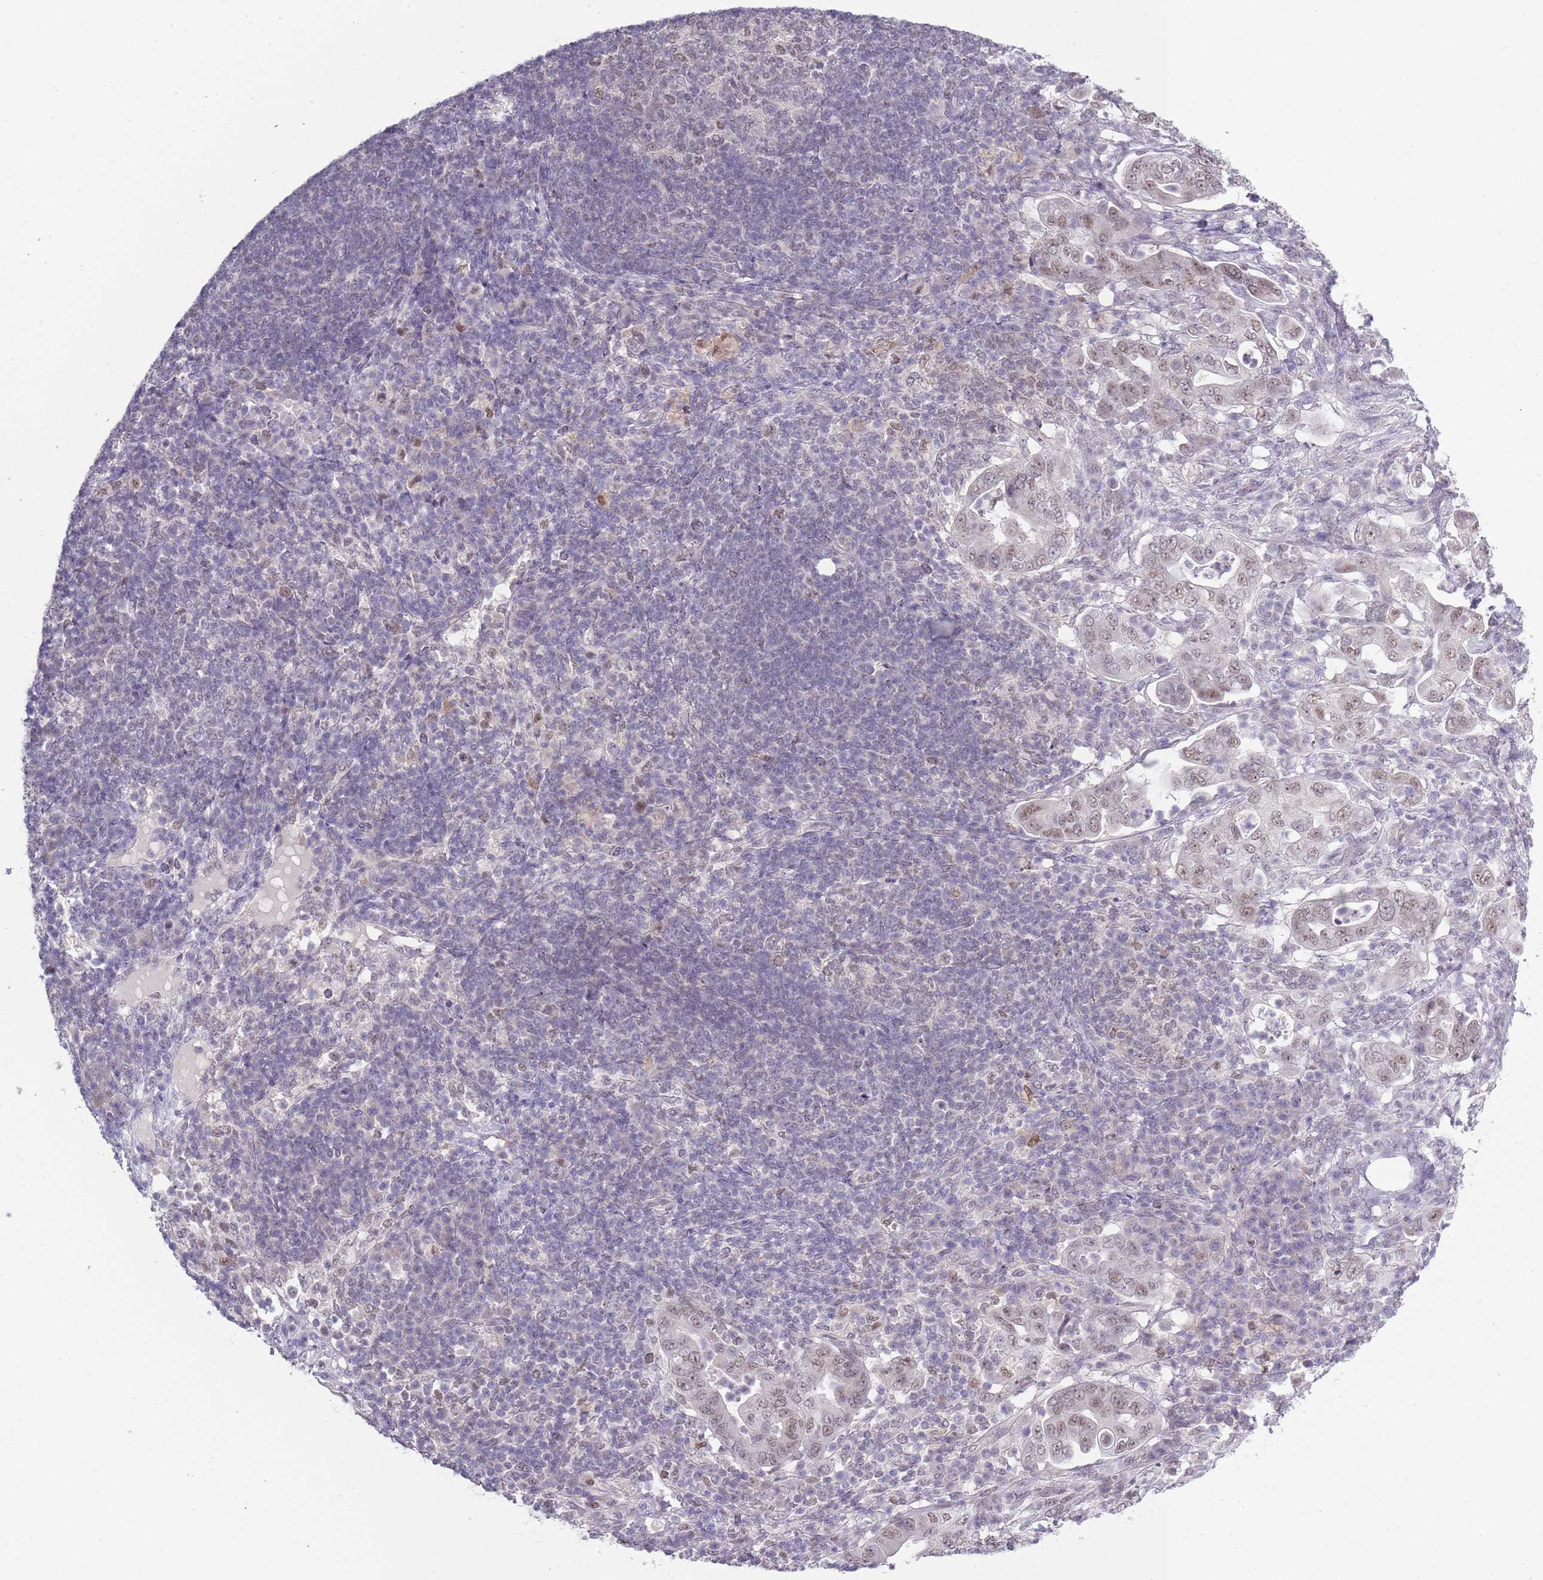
{"staining": {"intensity": "weak", "quantity": "25%-75%", "location": "nuclear"}, "tissue": "pancreatic cancer", "cell_type": "Tumor cells", "image_type": "cancer", "snomed": [{"axis": "morphology", "description": "Normal tissue, NOS"}, {"axis": "morphology", "description": "Adenocarcinoma, NOS"}, {"axis": "topography", "description": "Lymph node"}, {"axis": "topography", "description": "Pancreas"}], "caption": "A brown stain shows weak nuclear expression of a protein in pancreatic cancer (adenocarcinoma) tumor cells. Immunohistochemistry stains the protein of interest in brown and the nuclei are stained blue.", "gene": "SEPHS2", "patient": {"sex": "female", "age": 67}}